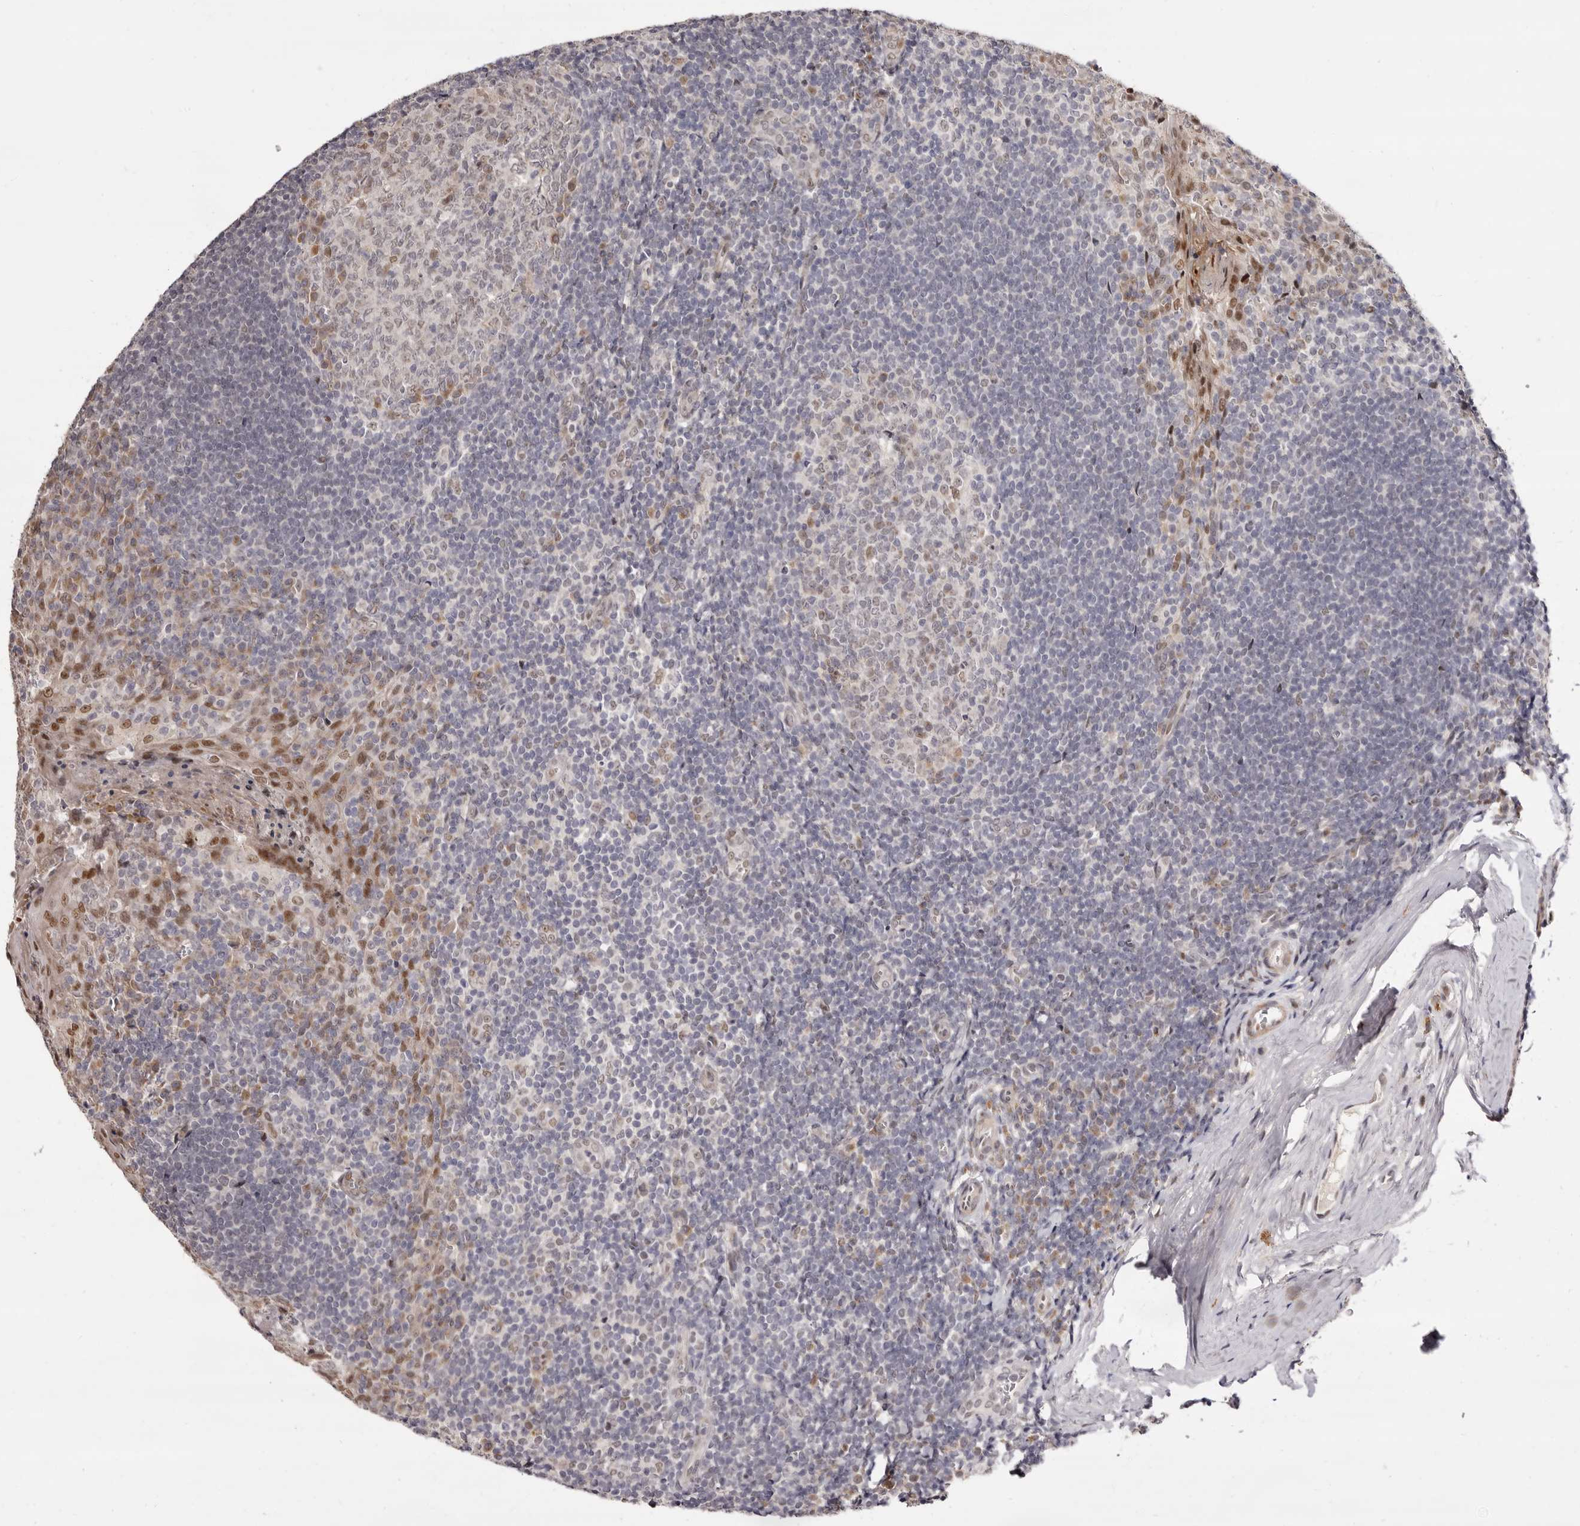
{"staining": {"intensity": "weak", "quantity": "<25%", "location": "cytoplasmic/membranous"}, "tissue": "tonsil", "cell_type": "Germinal center cells", "image_type": "normal", "snomed": [{"axis": "morphology", "description": "Normal tissue, NOS"}, {"axis": "topography", "description": "Tonsil"}], "caption": "Micrograph shows no significant protein expression in germinal center cells of unremarkable tonsil.", "gene": "ZNF326", "patient": {"sex": "male", "age": 27}}